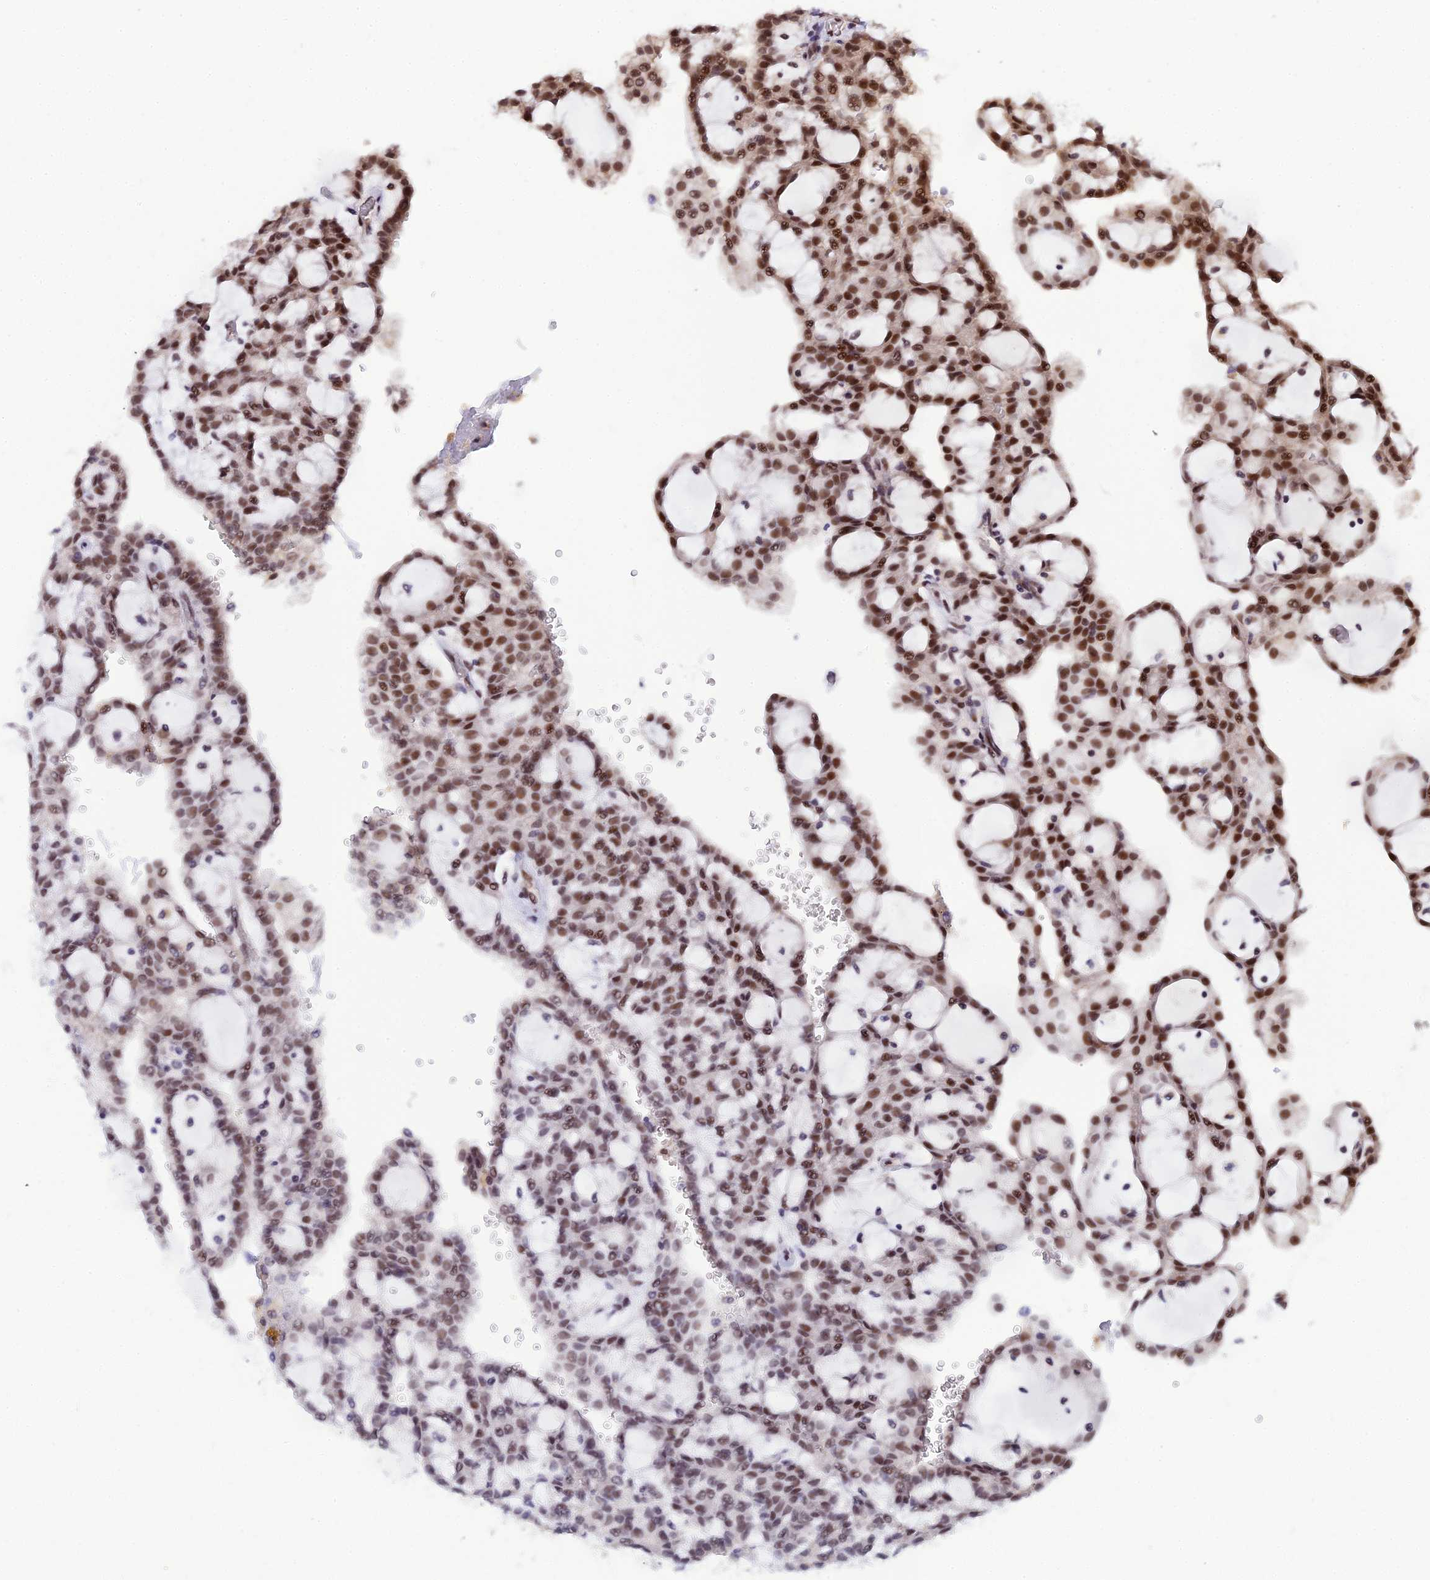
{"staining": {"intensity": "strong", "quantity": ">75%", "location": "nuclear"}, "tissue": "renal cancer", "cell_type": "Tumor cells", "image_type": "cancer", "snomed": [{"axis": "morphology", "description": "Adenocarcinoma, NOS"}, {"axis": "topography", "description": "Kidney"}], "caption": "High-power microscopy captured an immunohistochemistry image of renal cancer, revealing strong nuclear expression in approximately >75% of tumor cells.", "gene": "C2orf49", "patient": {"sex": "male", "age": 63}}